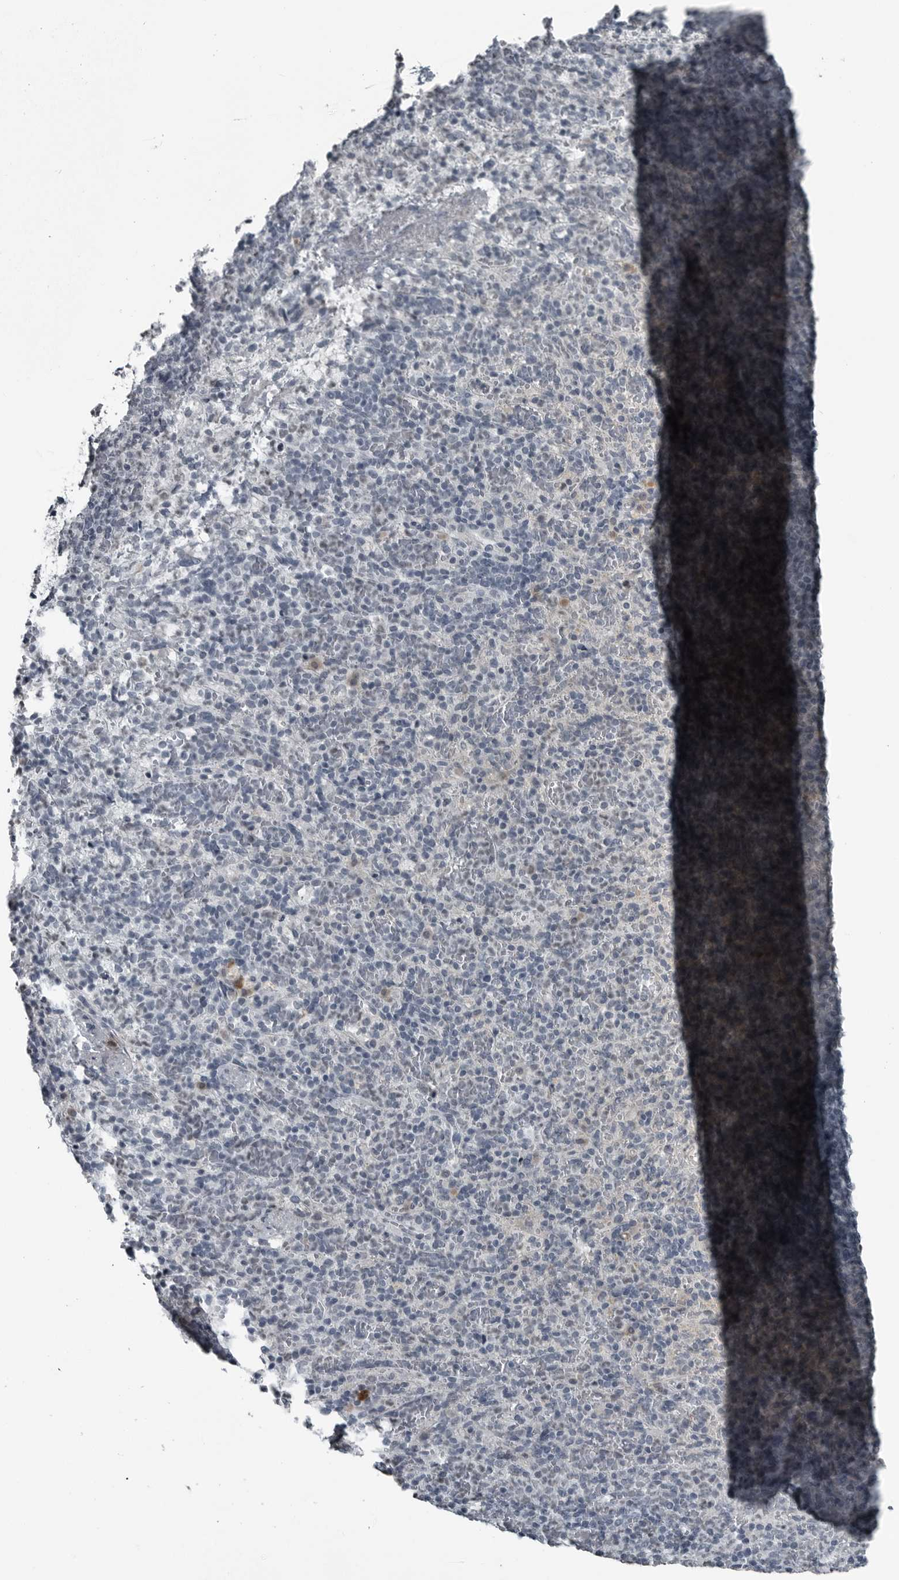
{"staining": {"intensity": "negative", "quantity": "none", "location": "none"}, "tissue": "spleen", "cell_type": "Cells in red pulp", "image_type": "normal", "snomed": [{"axis": "morphology", "description": "Normal tissue, NOS"}, {"axis": "topography", "description": "Spleen"}], "caption": "Immunohistochemistry (IHC) of normal human spleen shows no staining in cells in red pulp.", "gene": "DNAAF11", "patient": {"sex": "female", "age": 74}}